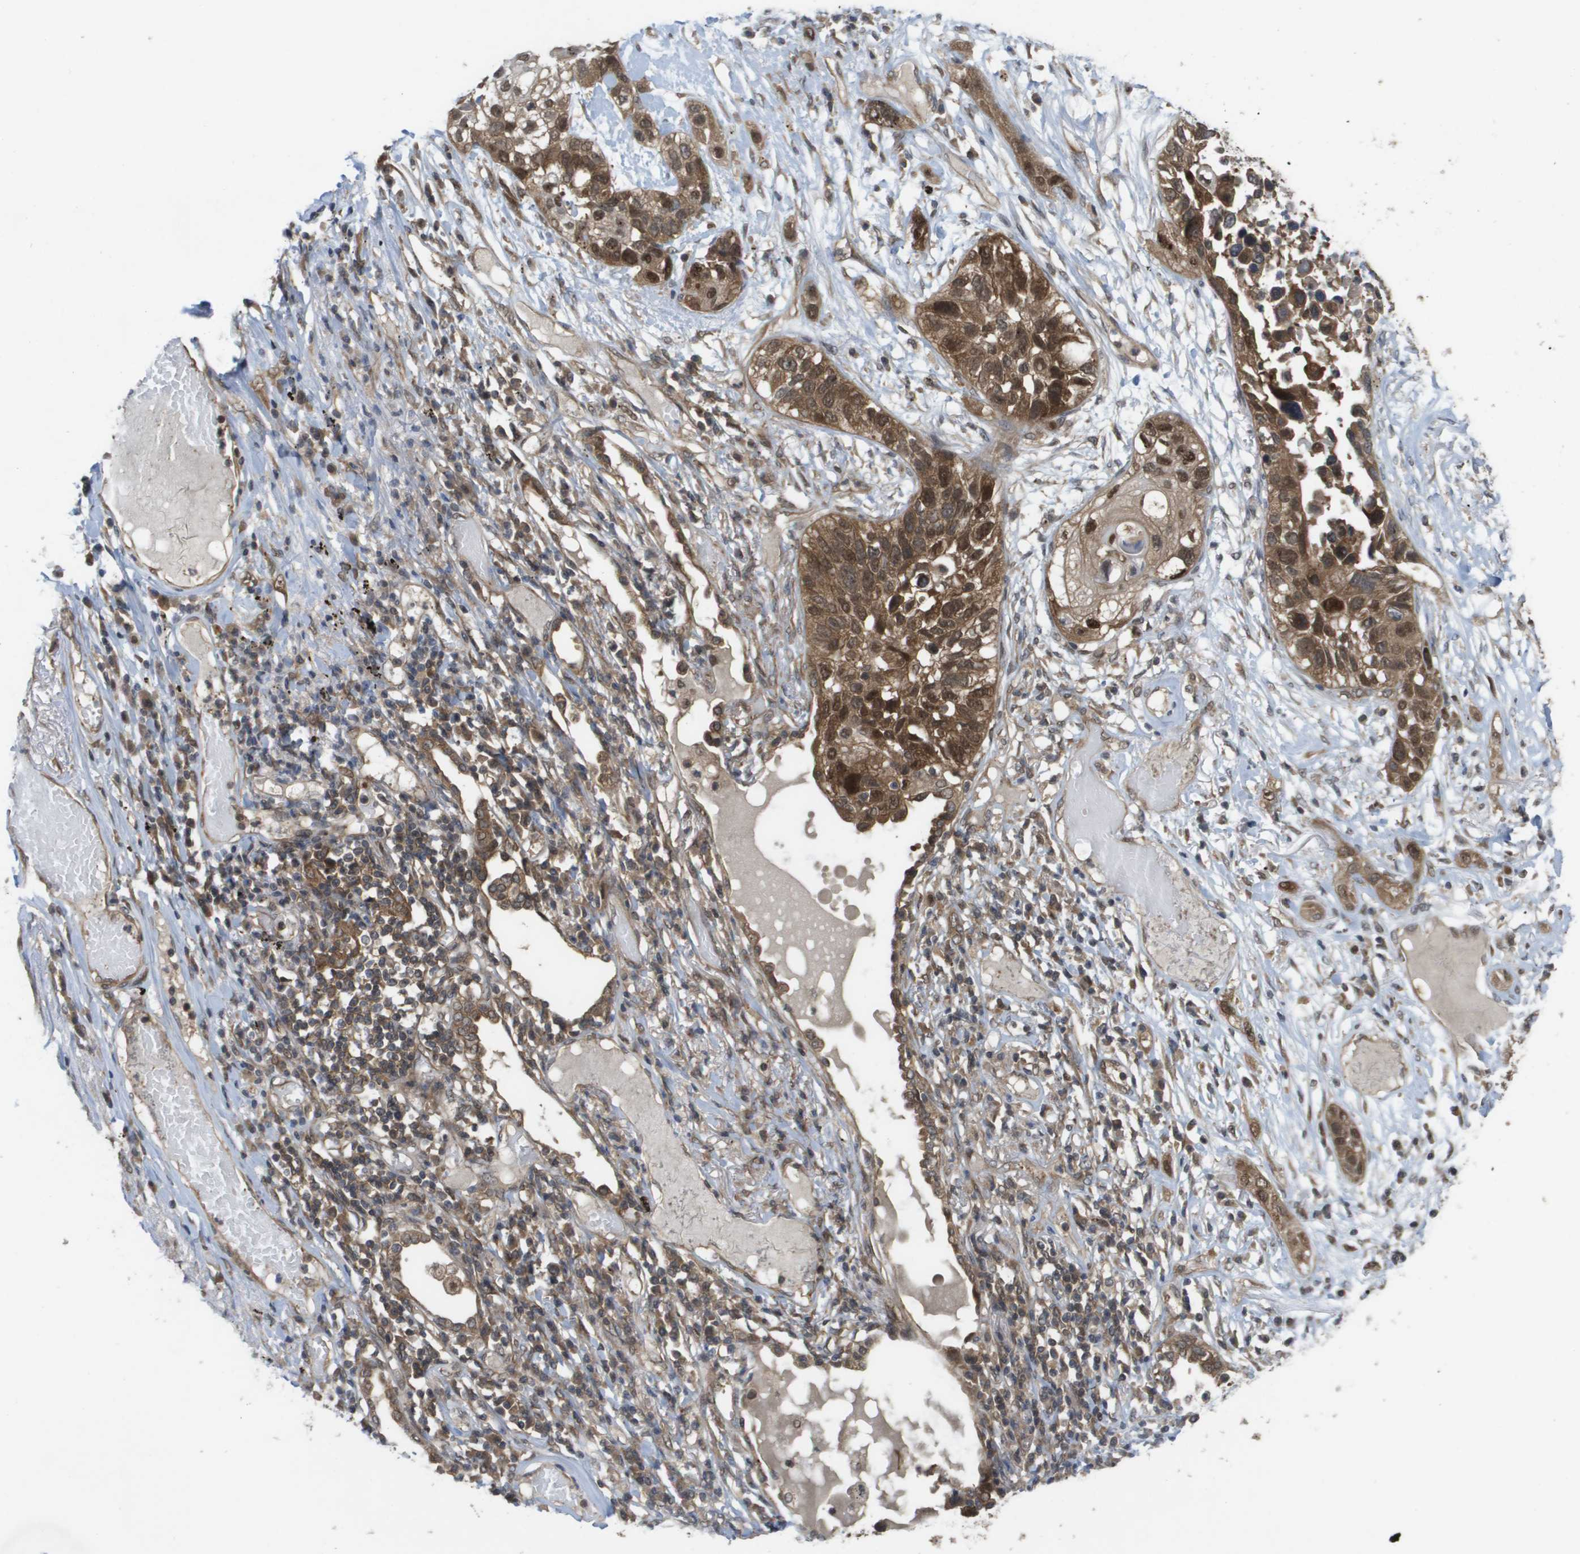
{"staining": {"intensity": "strong", "quantity": "25%-75%", "location": "cytoplasmic/membranous,nuclear"}, "tissue": "lung cancer", "cell_type": "Tumor cells", "image_type": "cancer", "snomed": [{"axis": "morphology", "description": "Squamous cell carcinoma, NOS"}, {"axis": "topography", "description": "Lung"}], "caption": "High-power microscopy captured an immunohistochemistry photomicrograph of lung squamous cell carcinoma, revealing strong cytoplasmic/membranous and nuclear expression in about 25%-75% of tumor cells.", "gene": "CTPS2", "patient": {"sex": "male", "age": 71}}